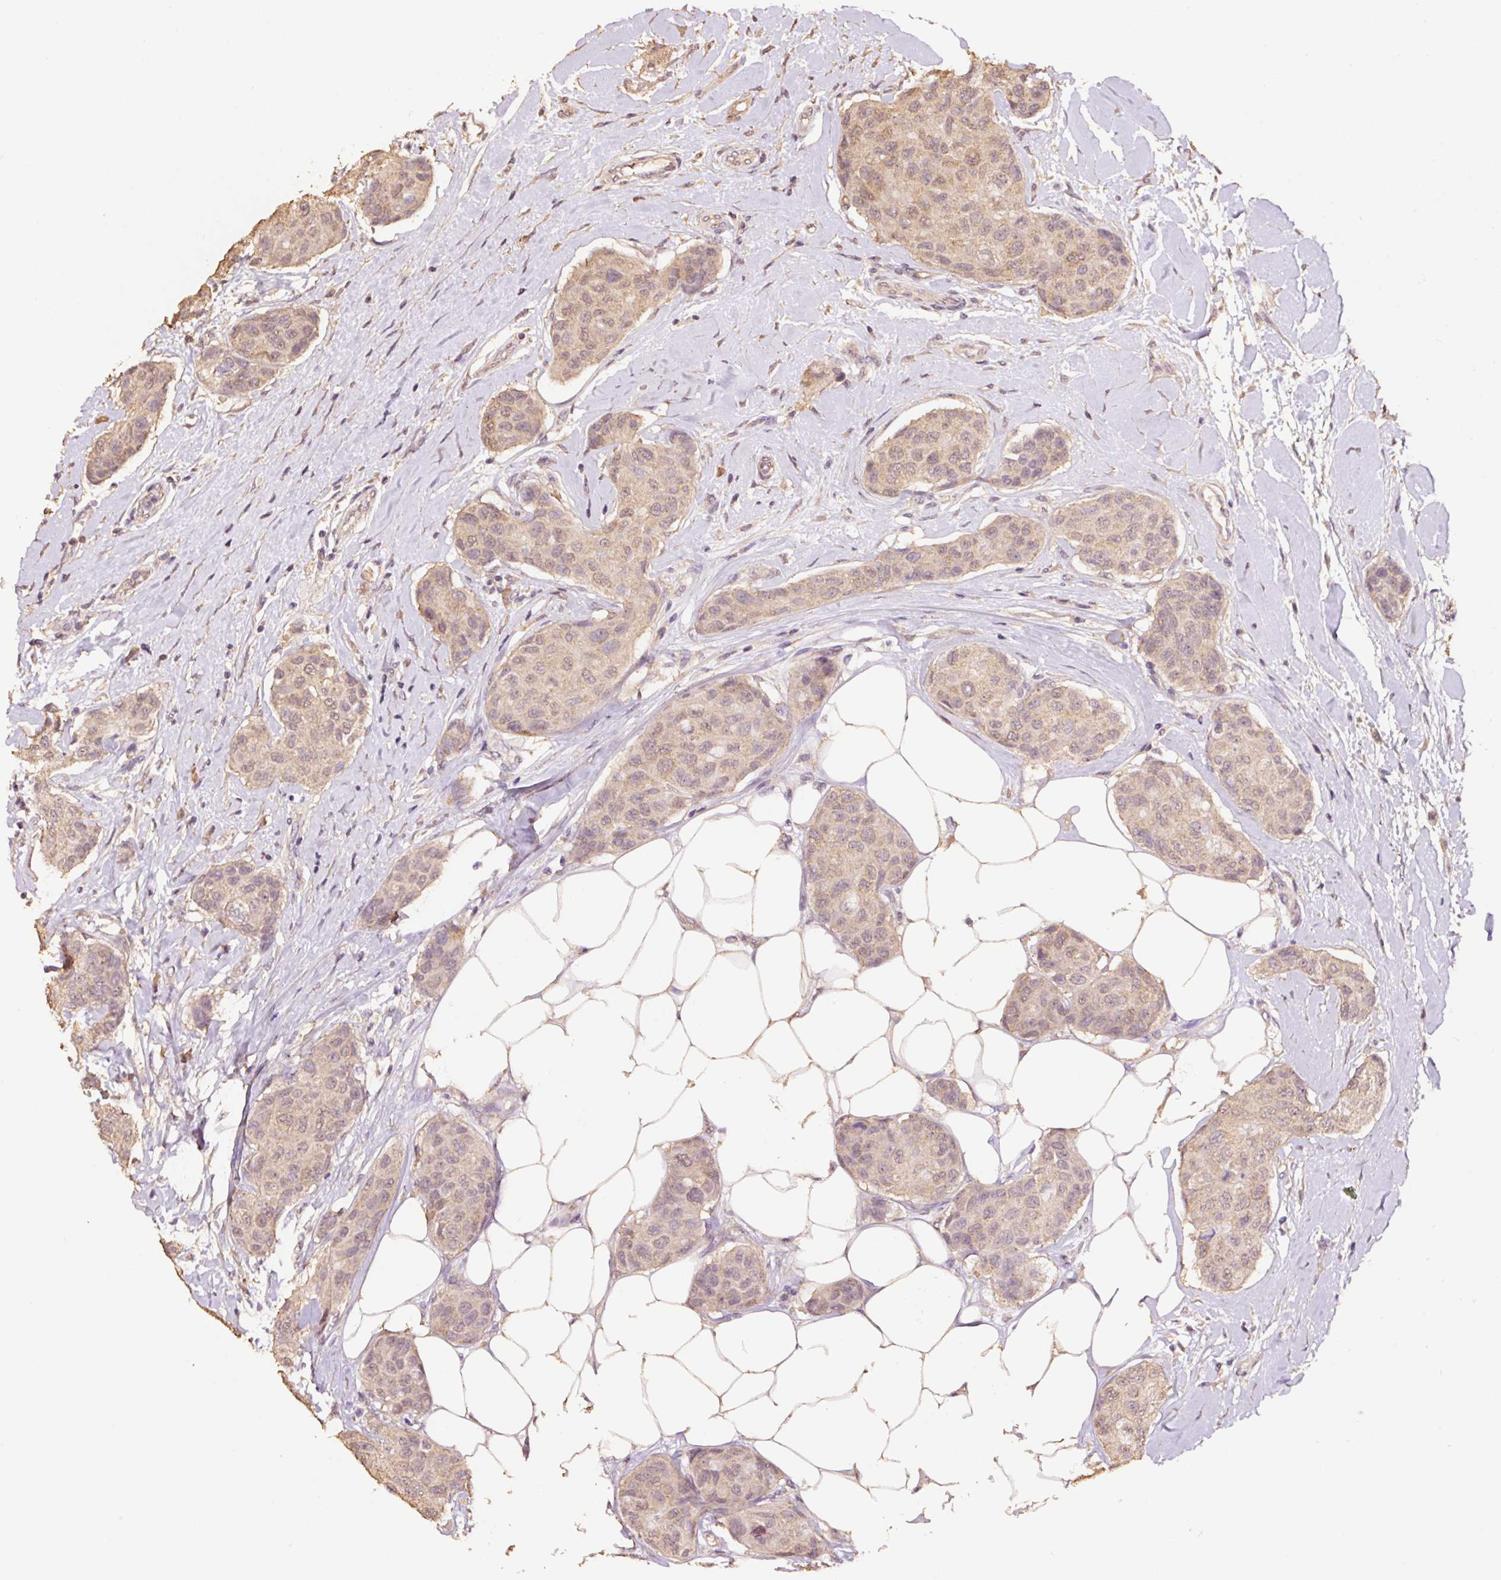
{"staining": {"intensity": "weak", "quantity": ">75%", "location": "cytoplasmic/membranous,nuclear"}, "tissue": "breast cancer", "cell_type": "Tumor cells", "image_type": "cancer", "snomed": [{"axis": "morphology", "description": "Duct carcinoma"}, {"axis": "topography", "description": "Breast"}, {"axis": "topography", "description": "Lymph node"}], "caption": "The micrograph shows a brown stain indicating the presence of a protein in the cytoplasmic/membranous and nuclear of tumor cells in infiltrating ductal carcinoma (breast).", "gene": "HERC2", "patient": {"sex": "female", "age": 80}}